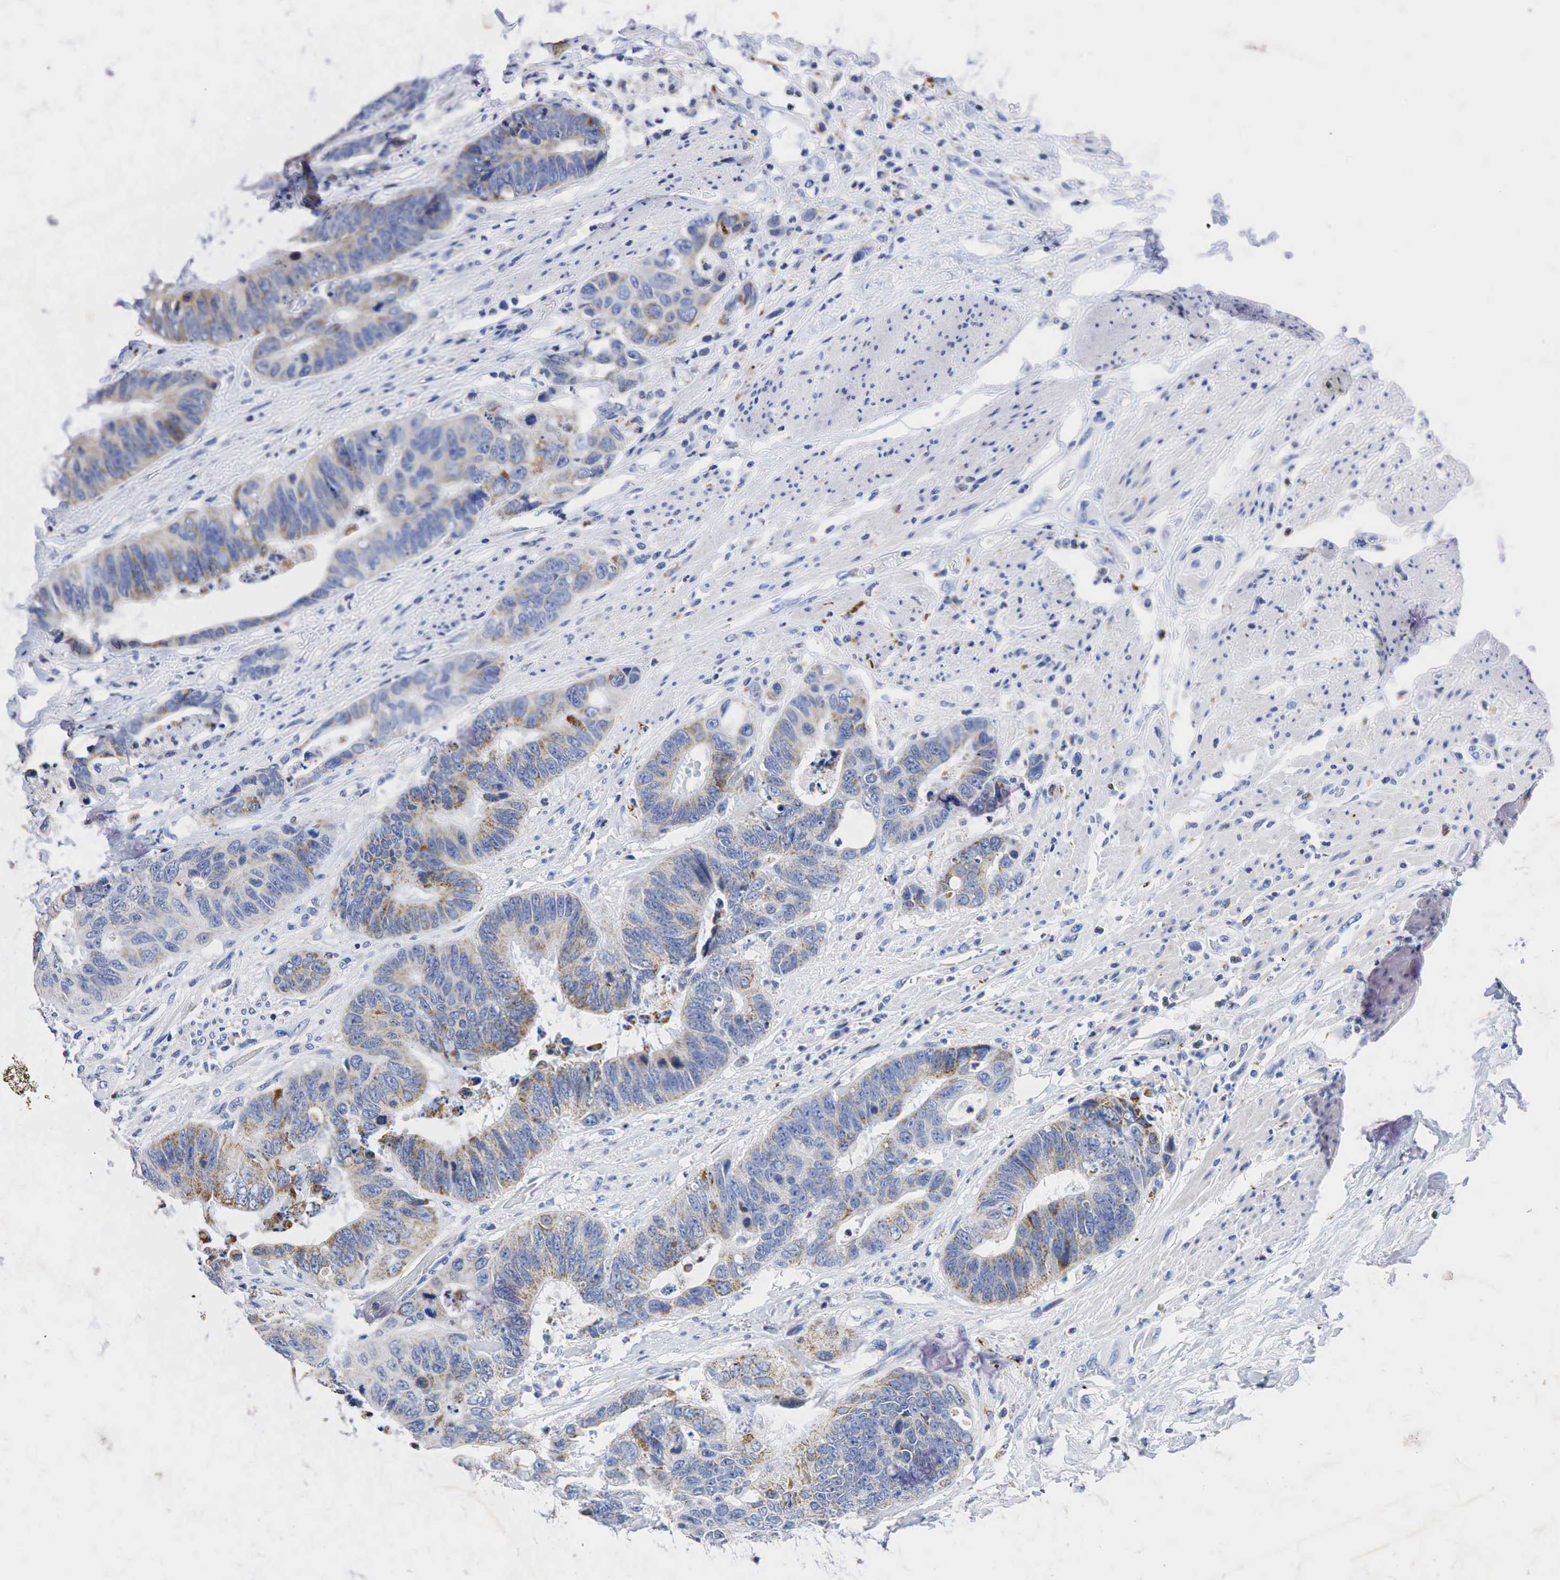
{"staining": {"intensity": "weak", "quantity": "25%-75%", "location": "cytoplasmic/membranous"}, "tissue": "colorectal cancer", "cell_type": "Tumor cells", "image_type": "cancer", "snomed": [{"axis": "morphology", "description": "Adenocarcinoma, NOS"}, {"axis": "topography", "description": "Rectum"}], "caption": "A low amount of weak cytoplasmic/membranous staining is identified in approximately 25%-75% of tumor cells in colorectal cancer (adenocarcinoma) tissue. (DAB (3,3'-diaminobenzidine) IHC, brown staining for protein, blue staining for nuclei).", "gene": "SYP", "patient": {"sex": "female", "age": 65}}